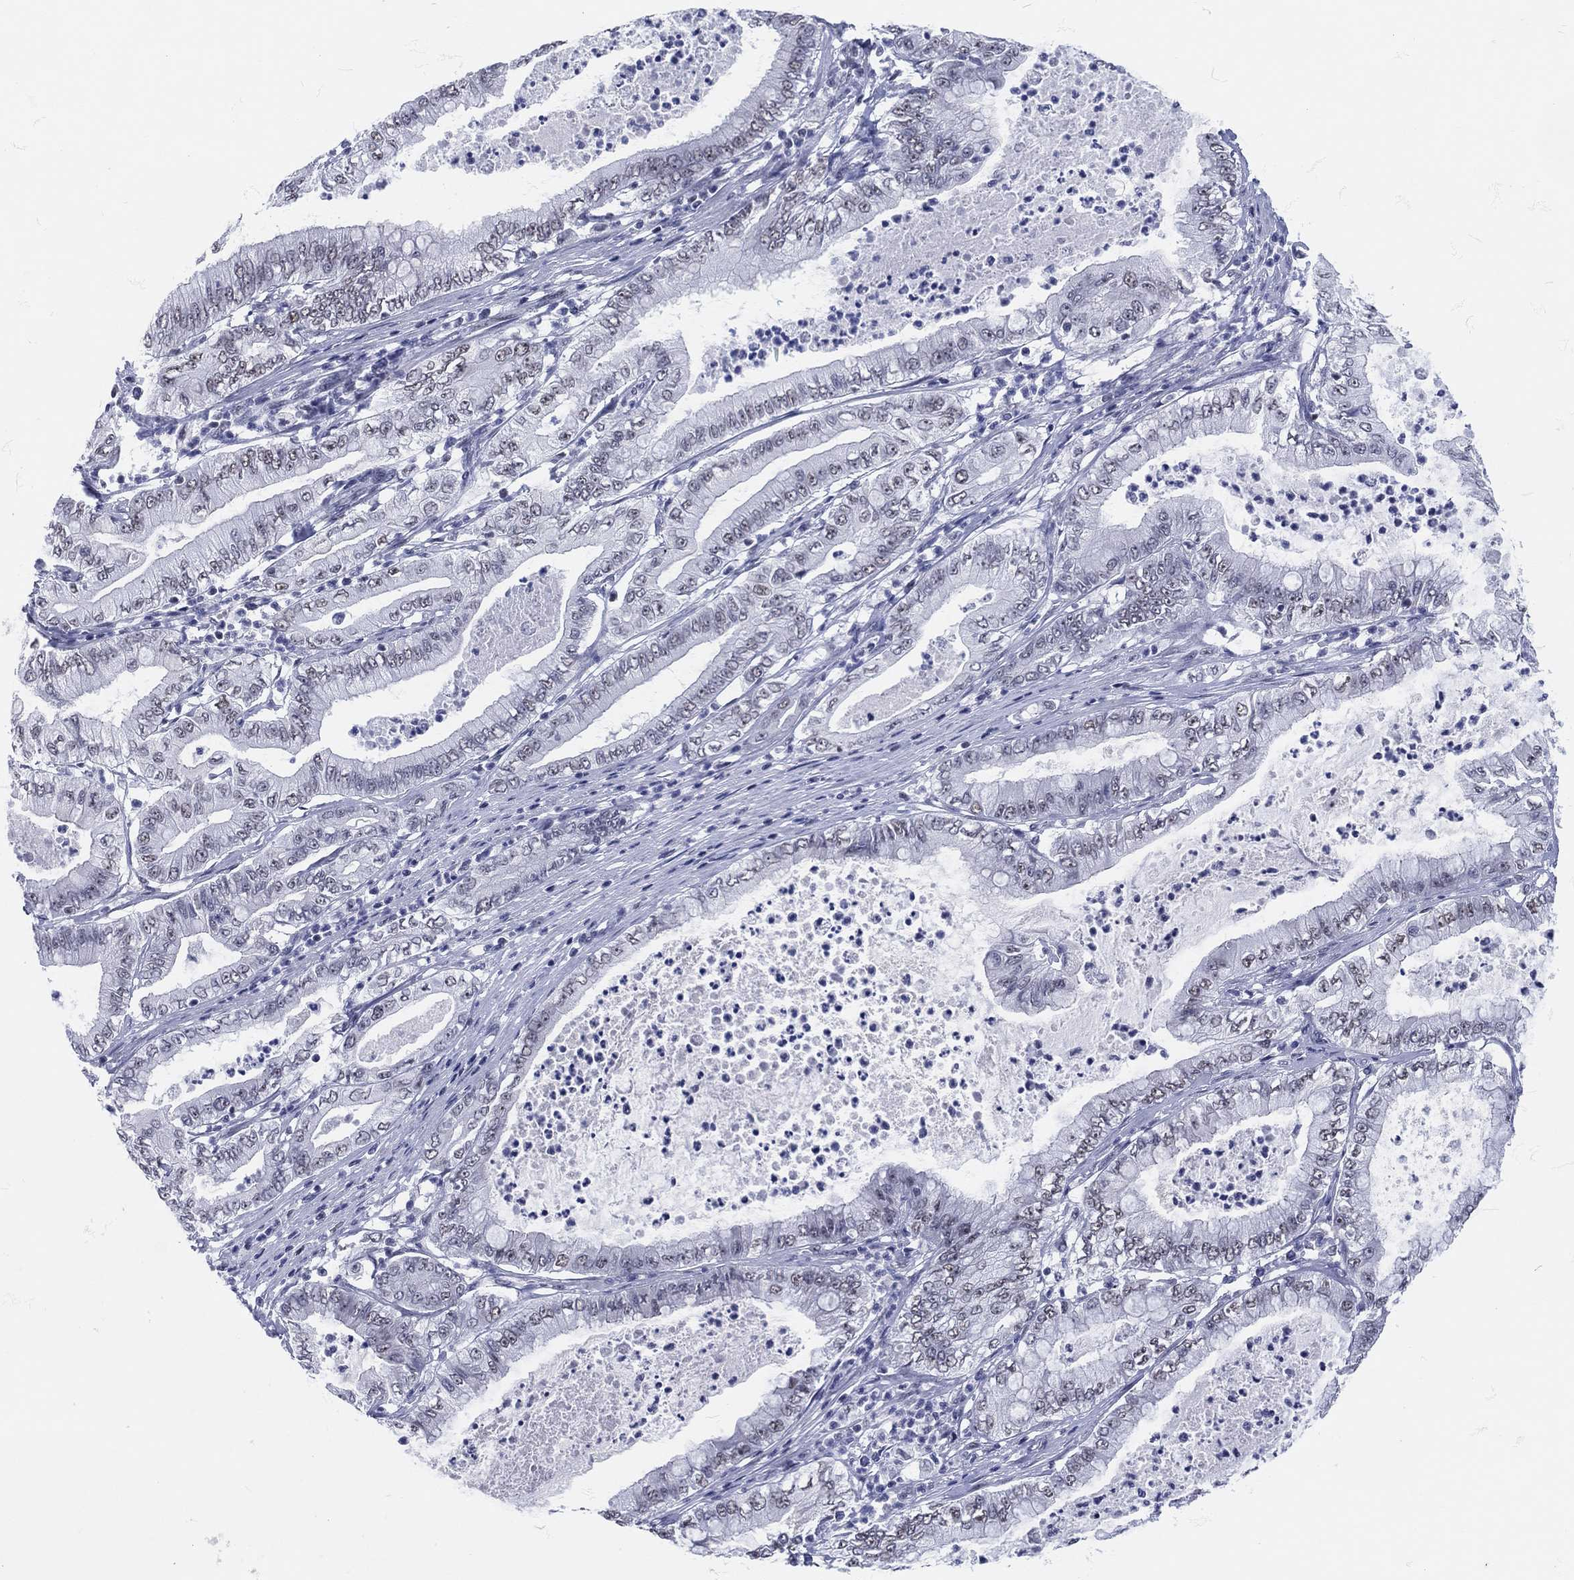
{"staining": {"intensity": "weak", "quantity": "<25%", "location": "nuclear"}, "tissue": "pancreatic cancer", "cell_type": "Tumor cells", "image_type": "cancer", "snomed": [{"axis": "morphology", "description": "Adenocarcinoma, NOS"}, {"axis": "topography", "description": "Pancreas"}], "caption": "Tumor cells are negative for protein expression in human pancreatic cancer (adenocarcinoma).", "gene": "MAPK8IP1", "patient": {"sex": "male", "age": 71}}